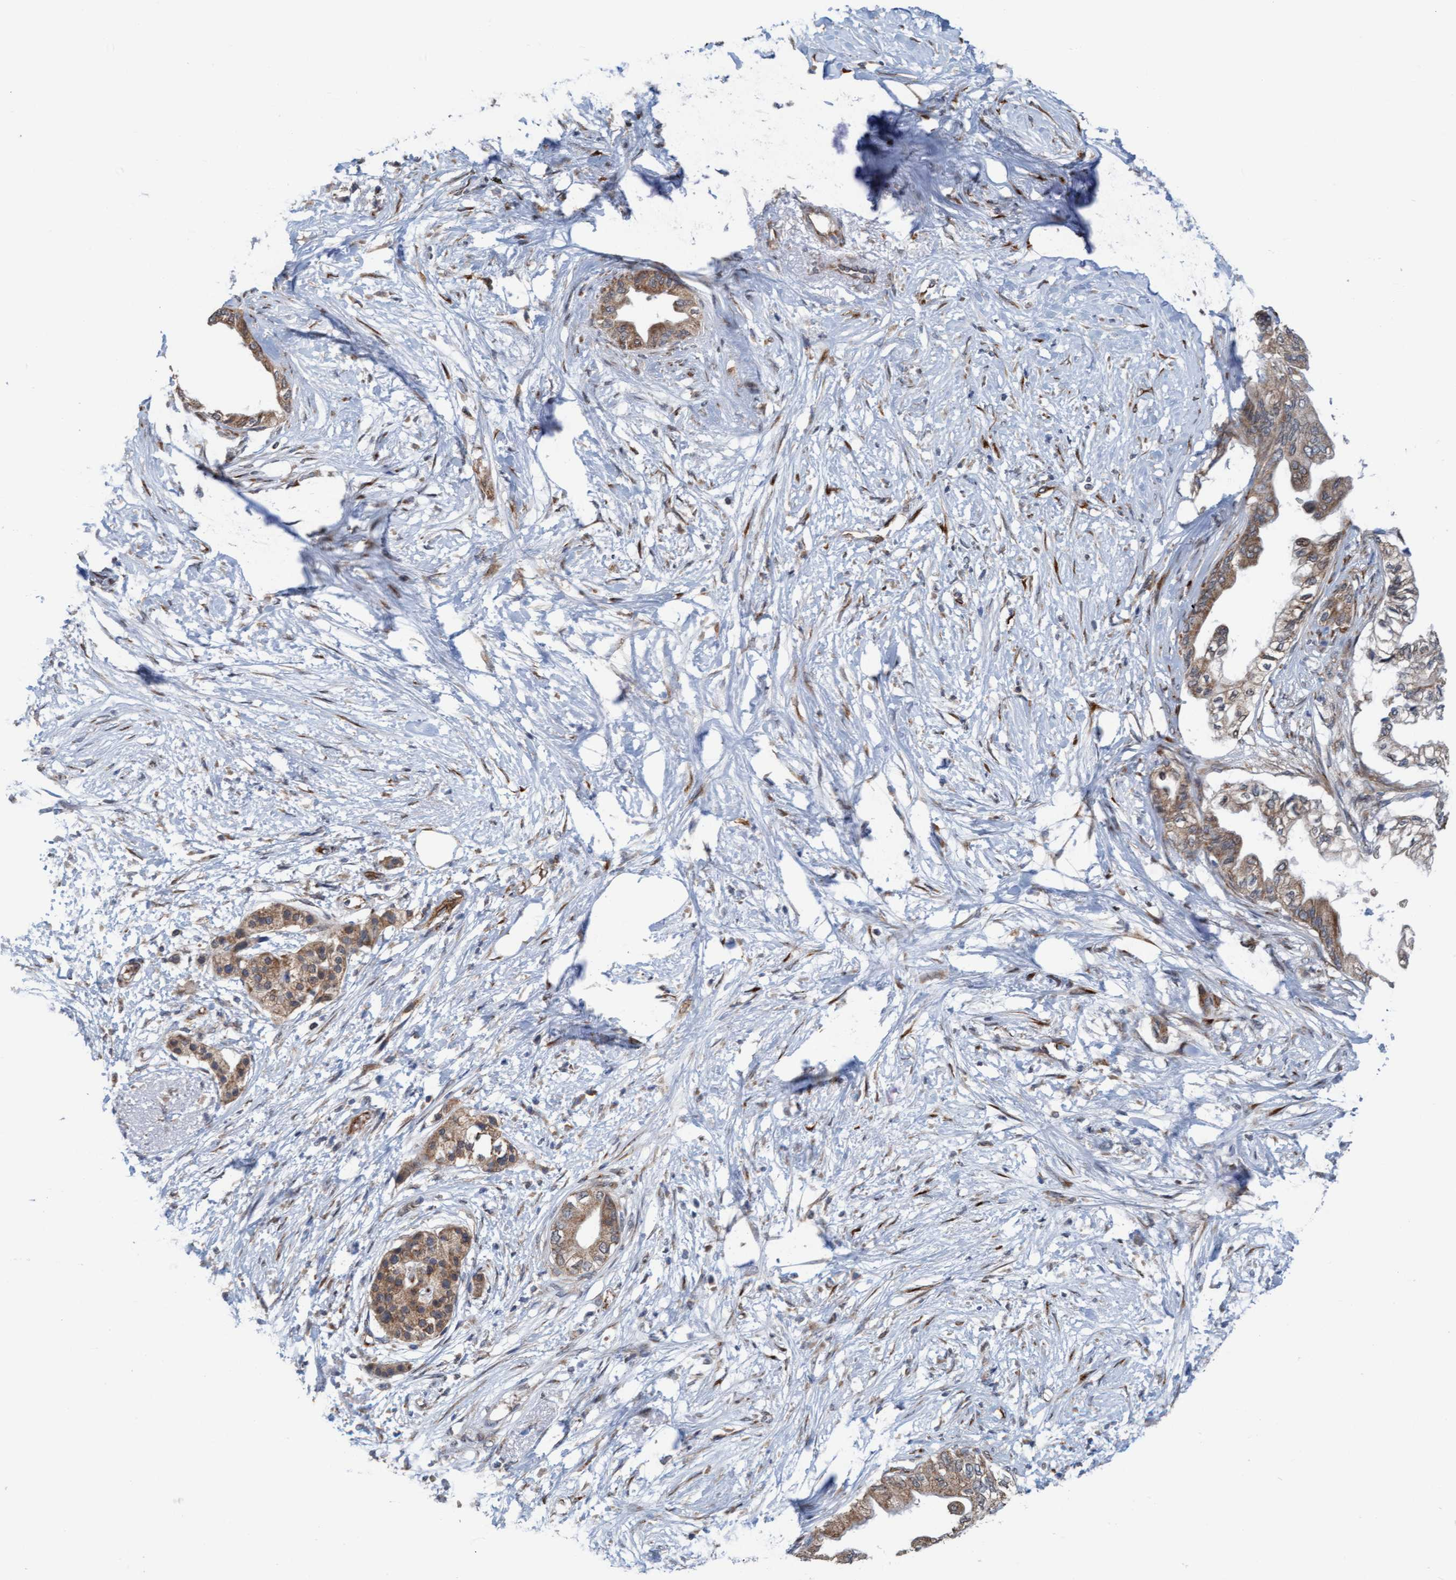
{"staining": {"intensity": "moderate", "quantity": ">75%", "location": "cytoplasmic/membranous"}, "tissue": "pancreatic cancer", "cell_type": "Tumor cells", "image_type": "cancer", "snomed": [{"axis": "morphology", "description": "Normal tissue, NOS"}, {"axis": "morphology", "description": "Adenocarcinoma, NOS"}, {"axis": "topography", "description": "Pancreas"}, {"axis": "topography", "description": "Duodenum"}], "caption": "IHC image of human pancreatic adenocarcinoma stained for a protein (brown), which displays medium levels of moderate cytoplasmic/membranous staining in approximately >75% of tumor cells.", "gene": "ZNF566", "patient": {"sex": "female", "age": 60}}